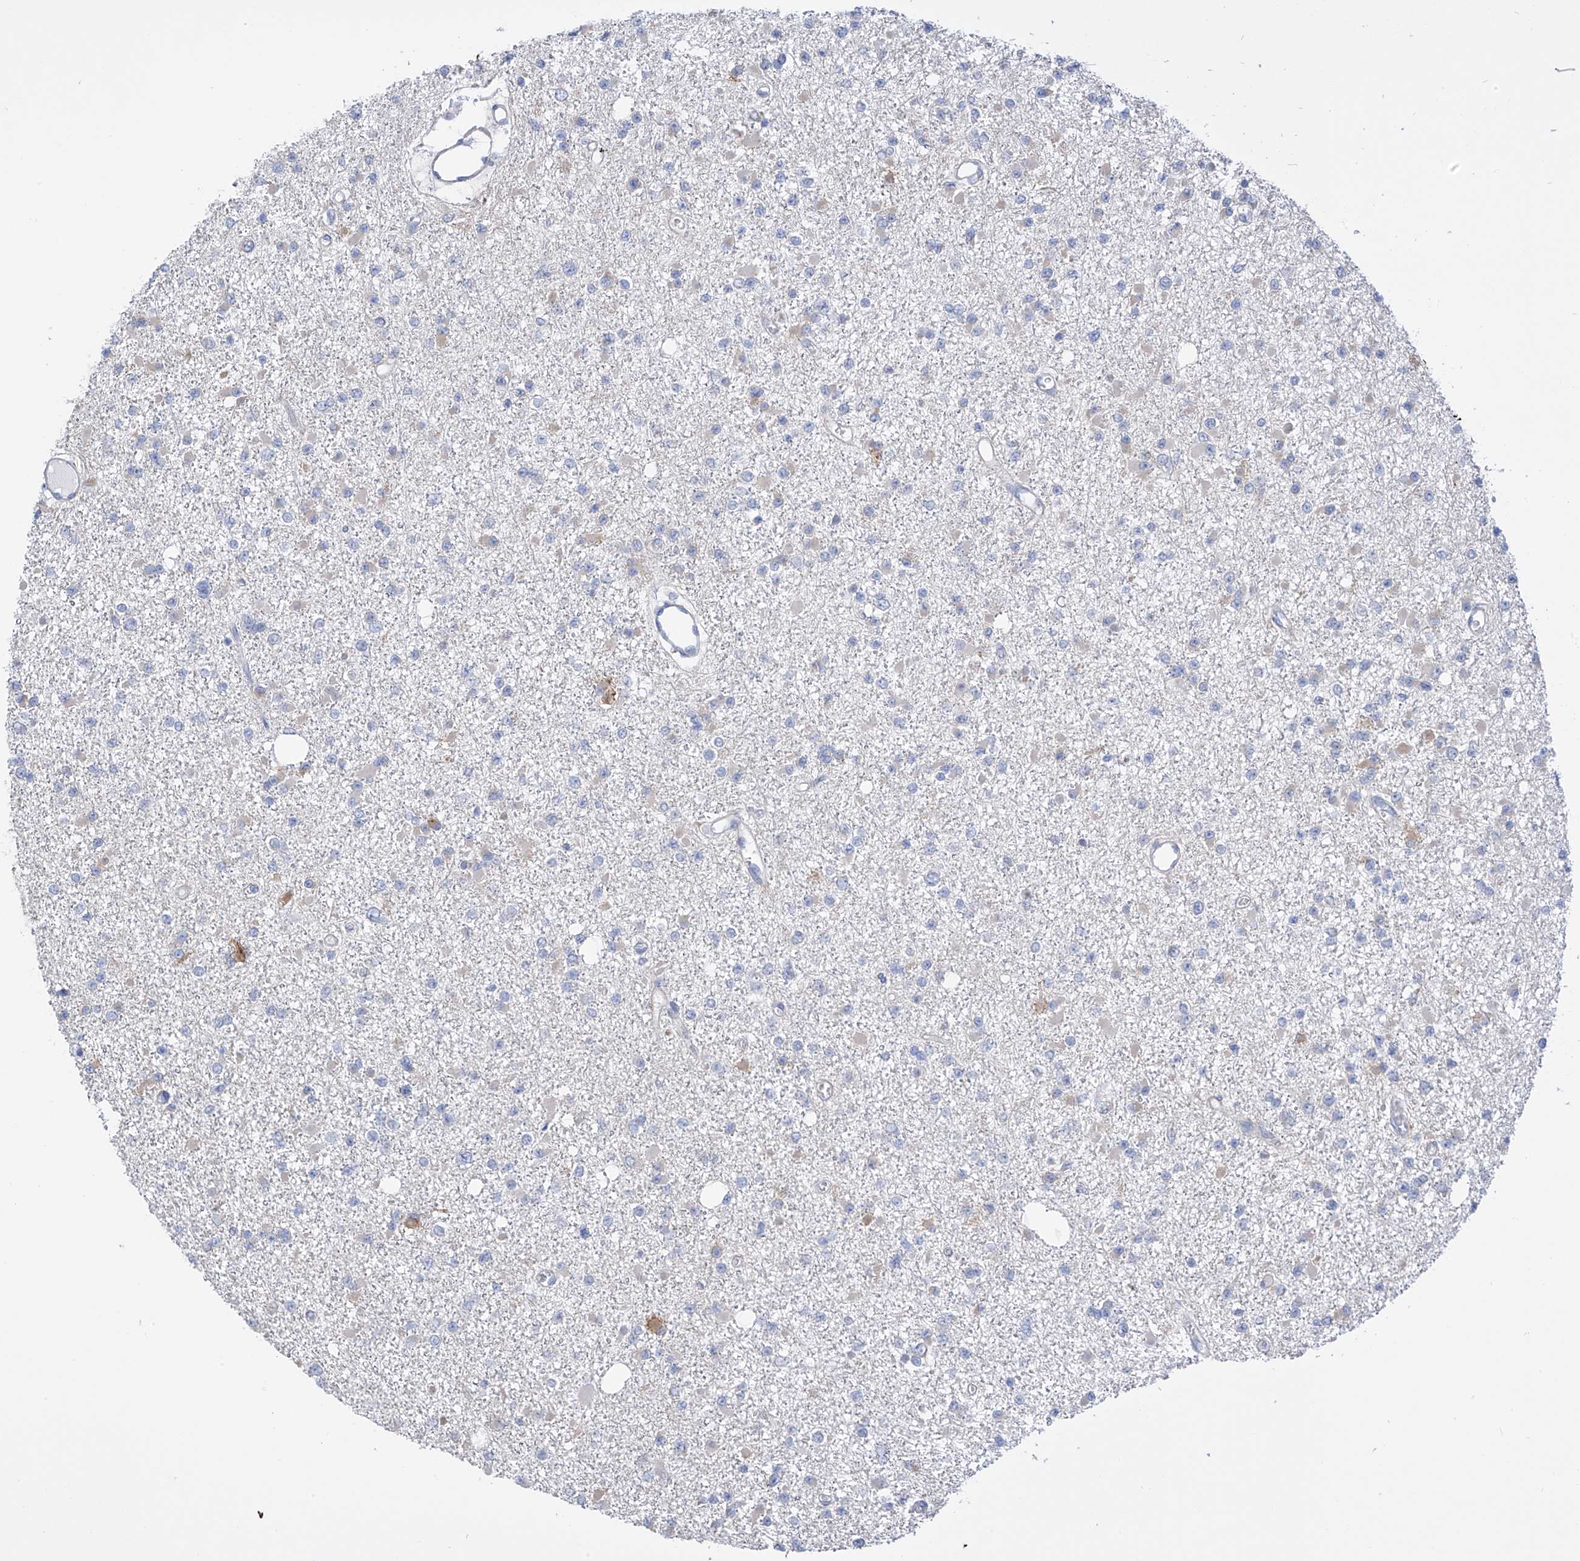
{"staining": {"intensity": "negative", "quantity": "none", "location": "none"}, "tissue": "glioma", "cell_type": "Tumor cells", "image_type": "cancer", "snomed": [{"axis": "morphology", "description": "Glioma, malignant, Low grade"}, {"axis": "topography", "description": "Brain"}], "caption": "Malignant glioma (low-grade) was stained to show a protein in brown. There is no significant expression in tumor cells.", "gene": "REC8", "patient": {"sex": "female", "age": 22}}